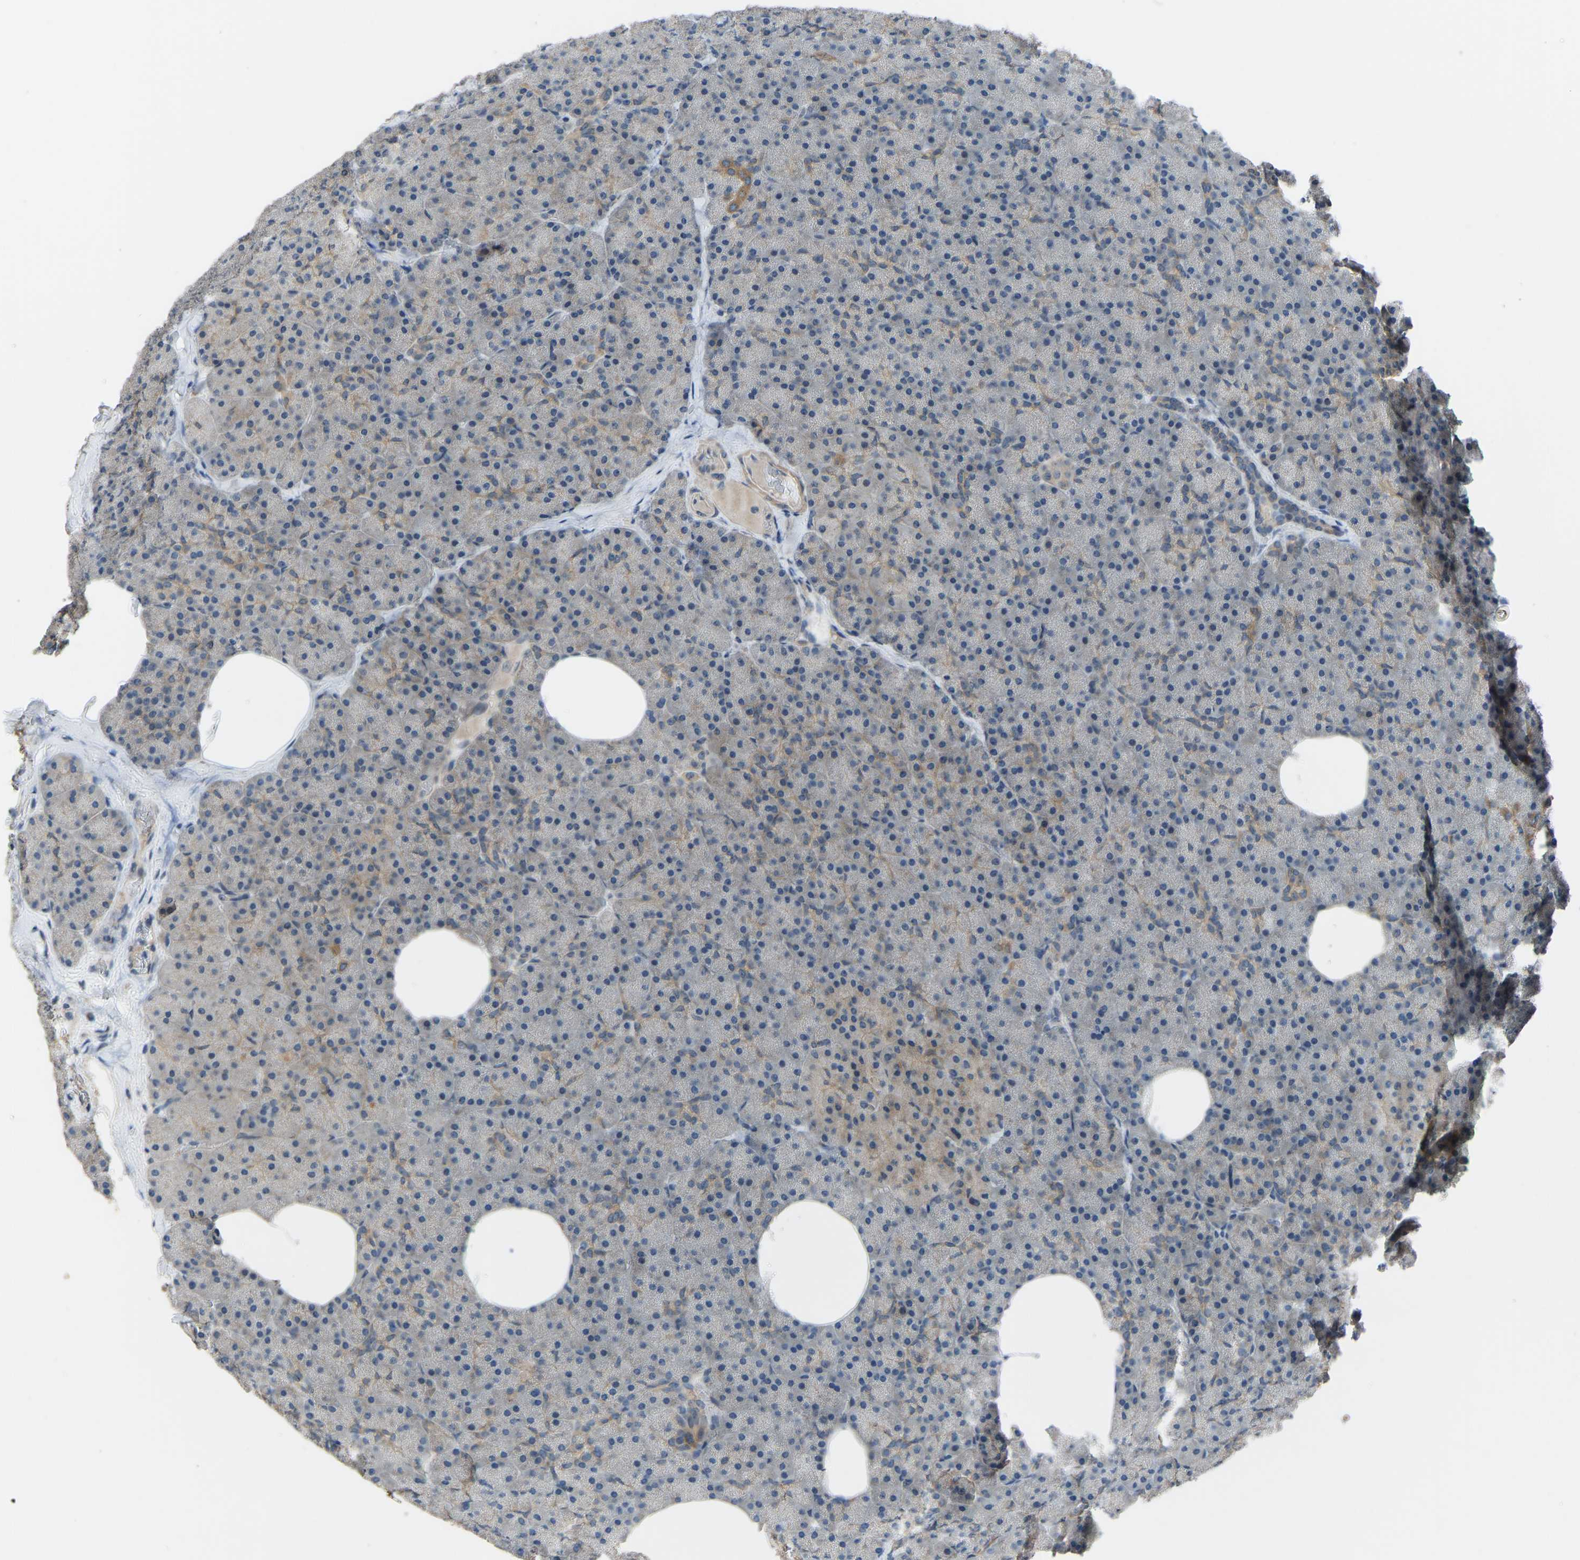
{"staining": {"intensity": "moderate", "quantity": "25%-75%", "location": "cytoplasmic/membranous"}, "tissue": "pancreas", "cell_type": "Exocrine glandular cells", "image_type": "normal", "snomed": [{"axis": "morphology", "description": "Normal tissue, NOS"}, {"axis": "morphology", "description": "Carcinoid, malignant, NOS"}, {"axis": "topography", "description": "Pancreas"}], "caption": "Immunohistochemical staining of benign pancreas exhibits medium levels of moderate cytoplasmic/membranous expression in approximately 25%-75% of exocrine glandular cells. Immunohistochemistry stains the protein in brown and the nuclei are stained blue.", "gene": "CDK2AP1", "patient": {"sex": "female", "age": 35}}